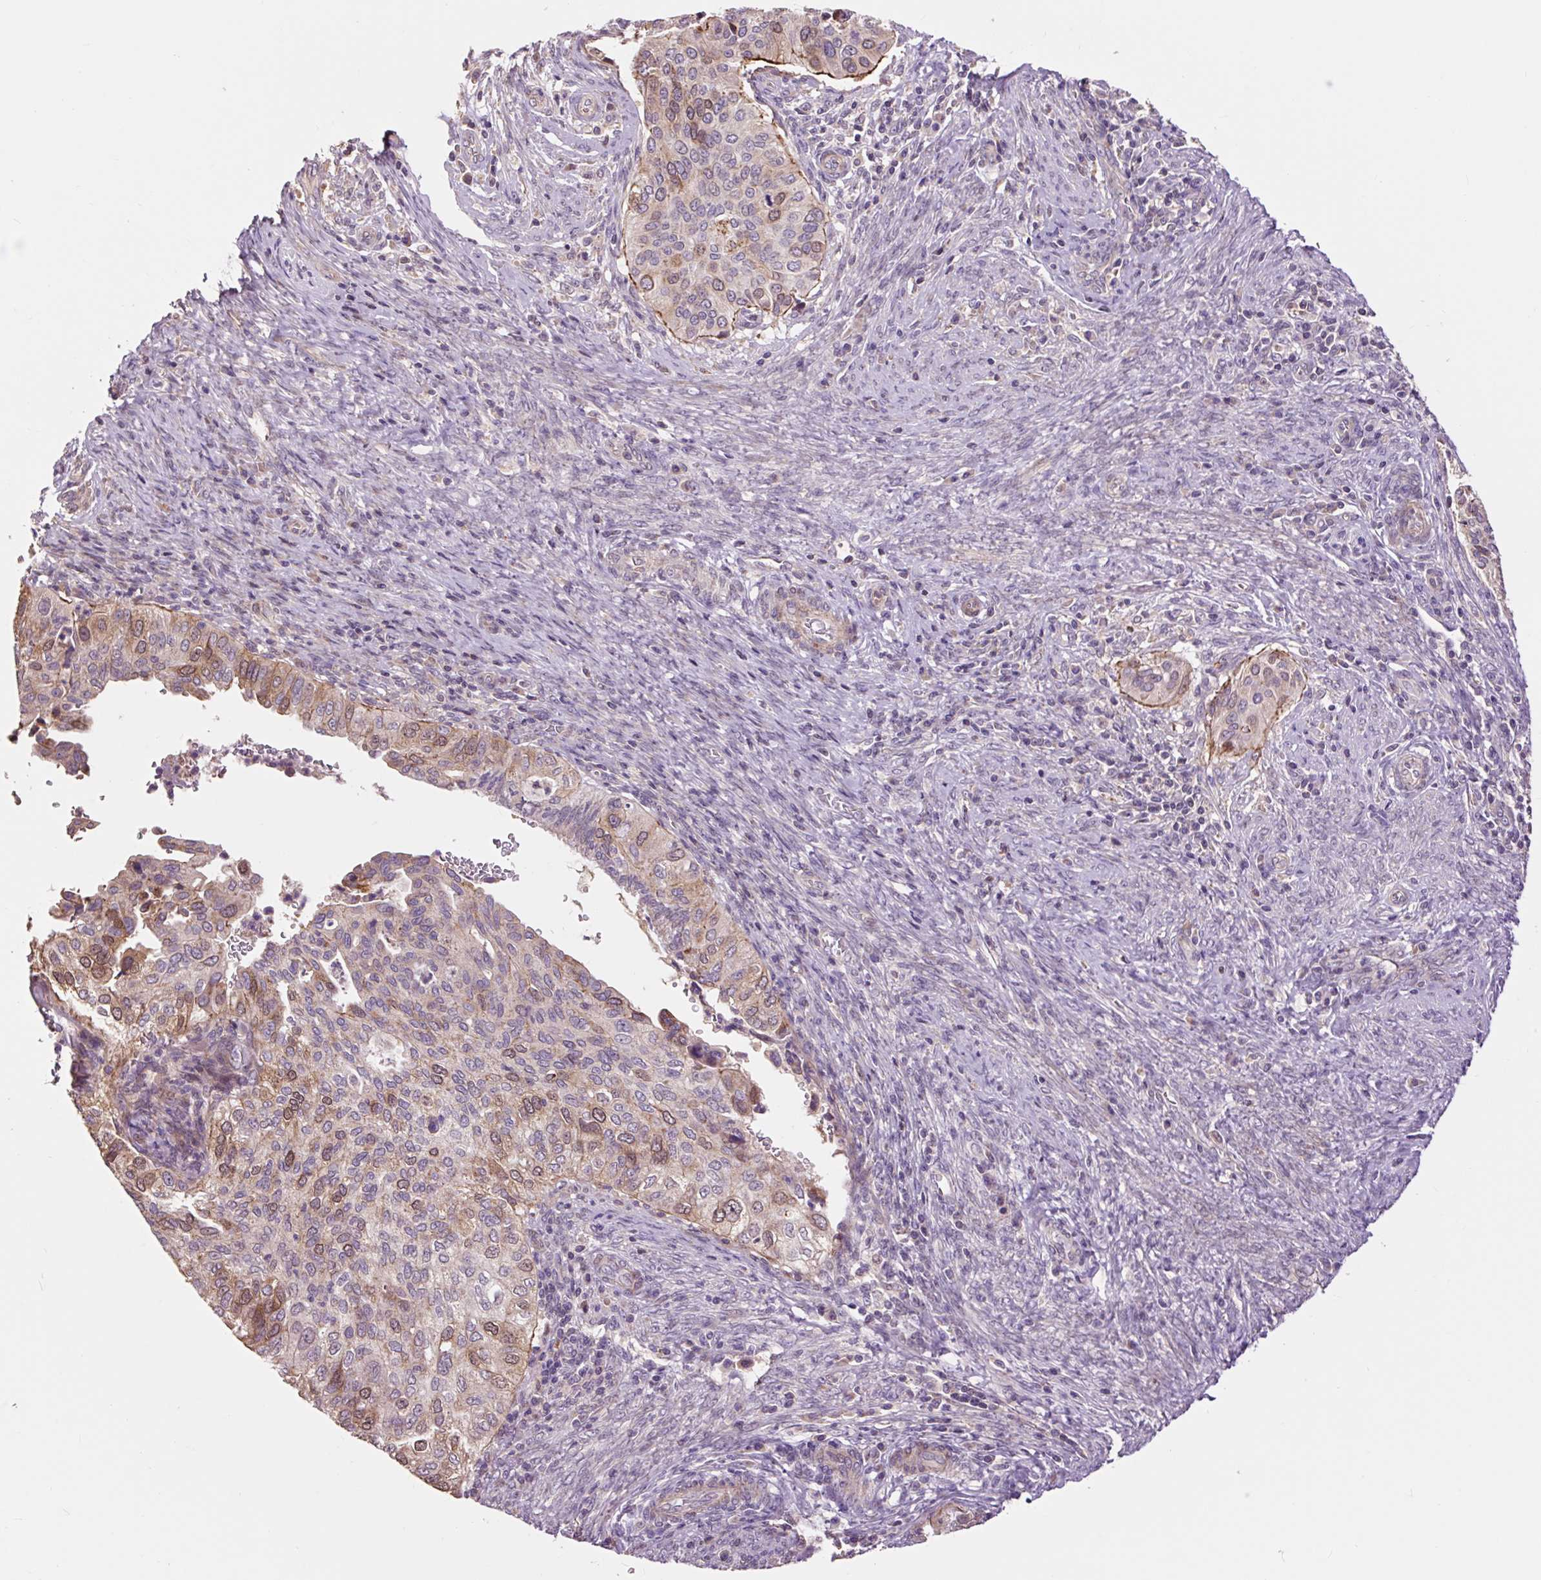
{"staining": {"intensity": "moderate", "quantity": "<25%", "location": "cytoplasmic/membranous"}, "tissue": "cervical cancer", "cell_type": "Tumor cells", "image_type": "cancer", "snomed": [{"axis": "morphology", "description": "Squamous cell carcinoma, NOS"}, {"axis": "topography", "description": "Cervix"}], "caption": "This photomicrograph reveals immunohistochemistry (IHC) staining of human cervical squamous cell carcinoma, with low moderate cytoplasmic/membranous expression in approximately <25% of tumor cells.", "gene": "PRIMPOL", "patient": {"sex": "female", "age": 38}}